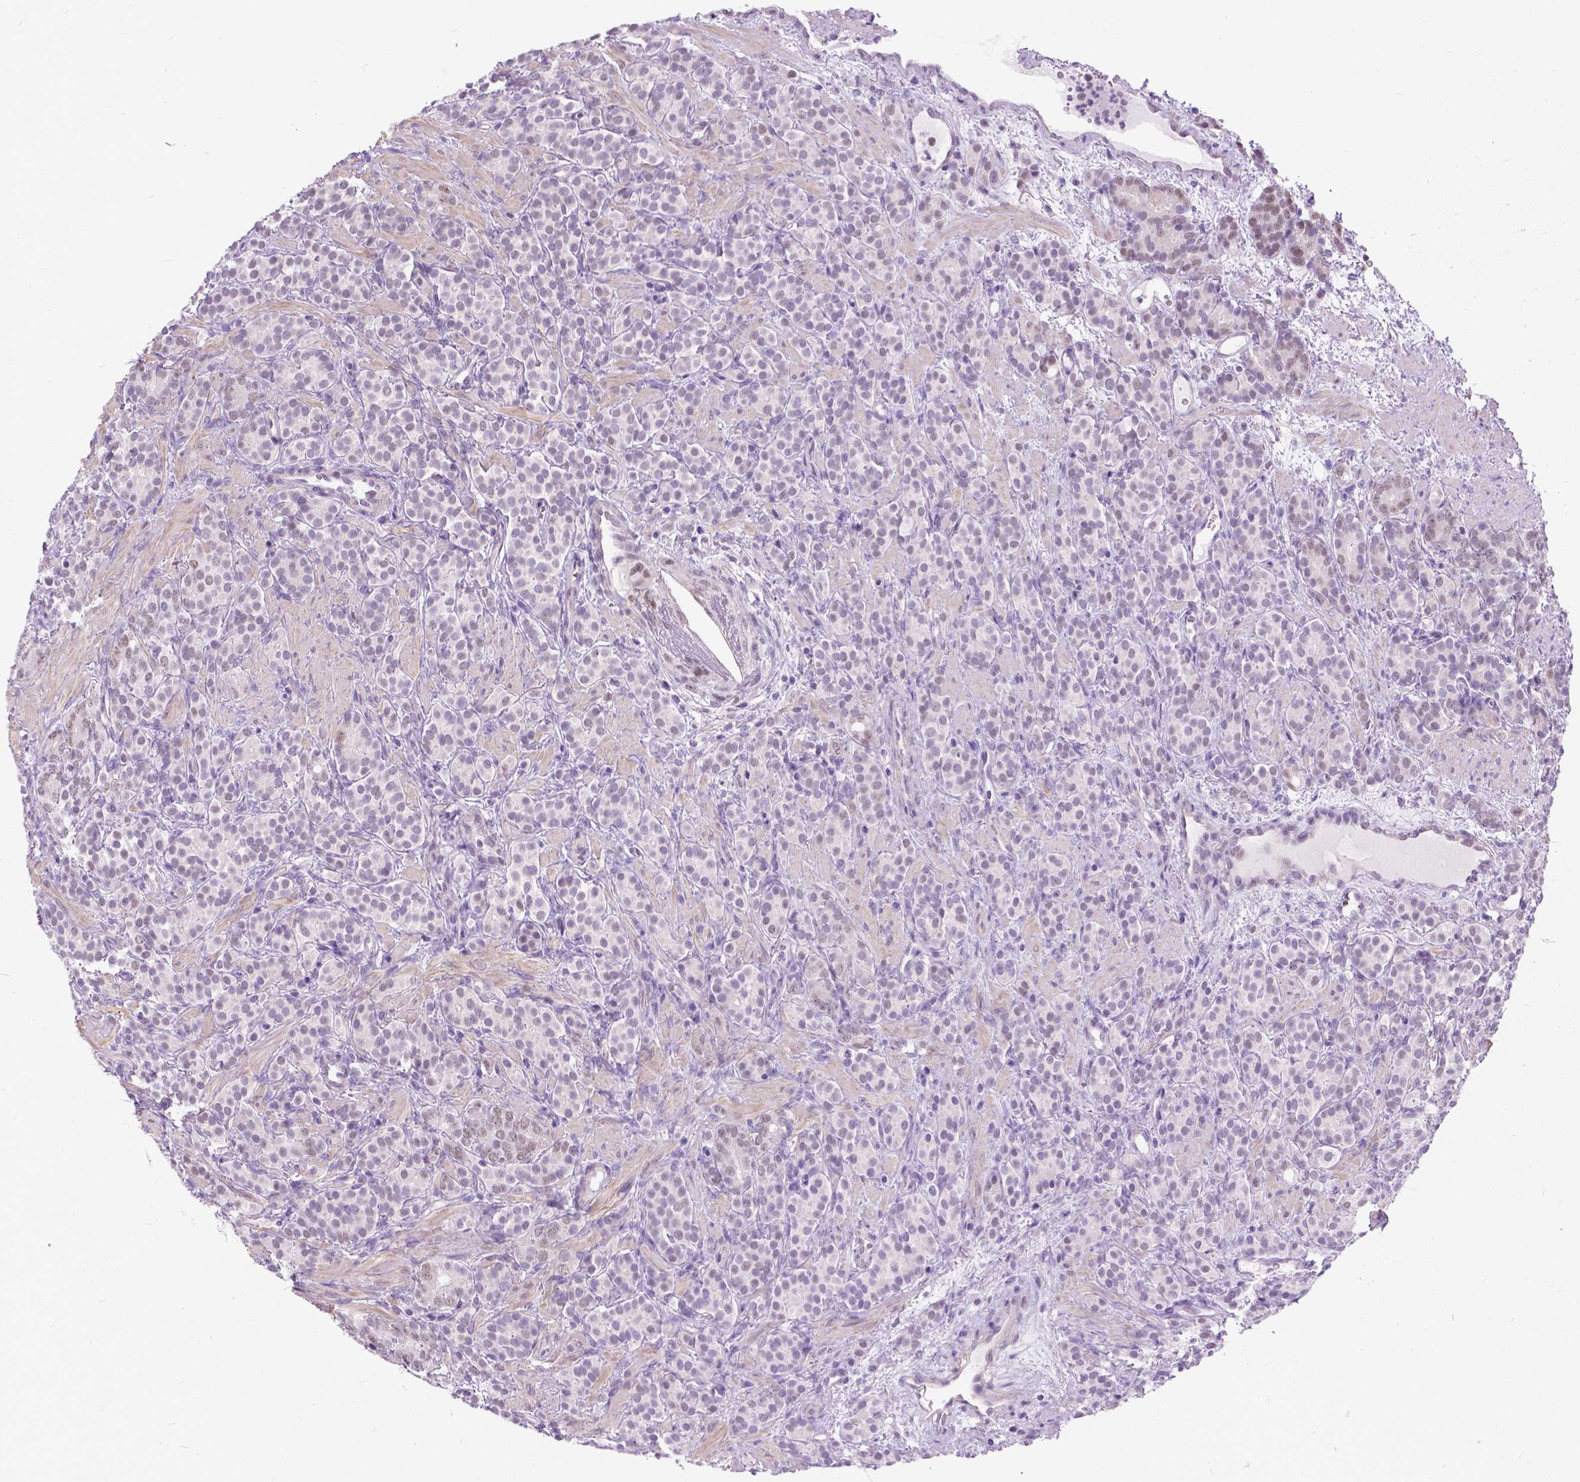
{"staining": {"intensity": "negative", "quantity": "none", "location": "none"}, "tissue": "prostate cancer", "cell_type": "Tumor cells", "image_type": "cancer", "snomed": [{"axis": "morphology", "description": "Adenocarcinoma, High grade"}, {"axis": "topography", "description": "Prostate"}], "caption": "Immunohistochemistry (IHC) histopathology image of neoplastic tissue: human adenocarcinoma (high-grade) (prostate) stained with DAB reveals no significant protein positivity in tumor cells. Brightfield microscopy of immunohistochemistry (IHC) stained with DAB (brown) and hematoxylin (blue), captured at high magnification.", "gene": "APCDD1L", "patient": {"sex": "male", "age": 84}}